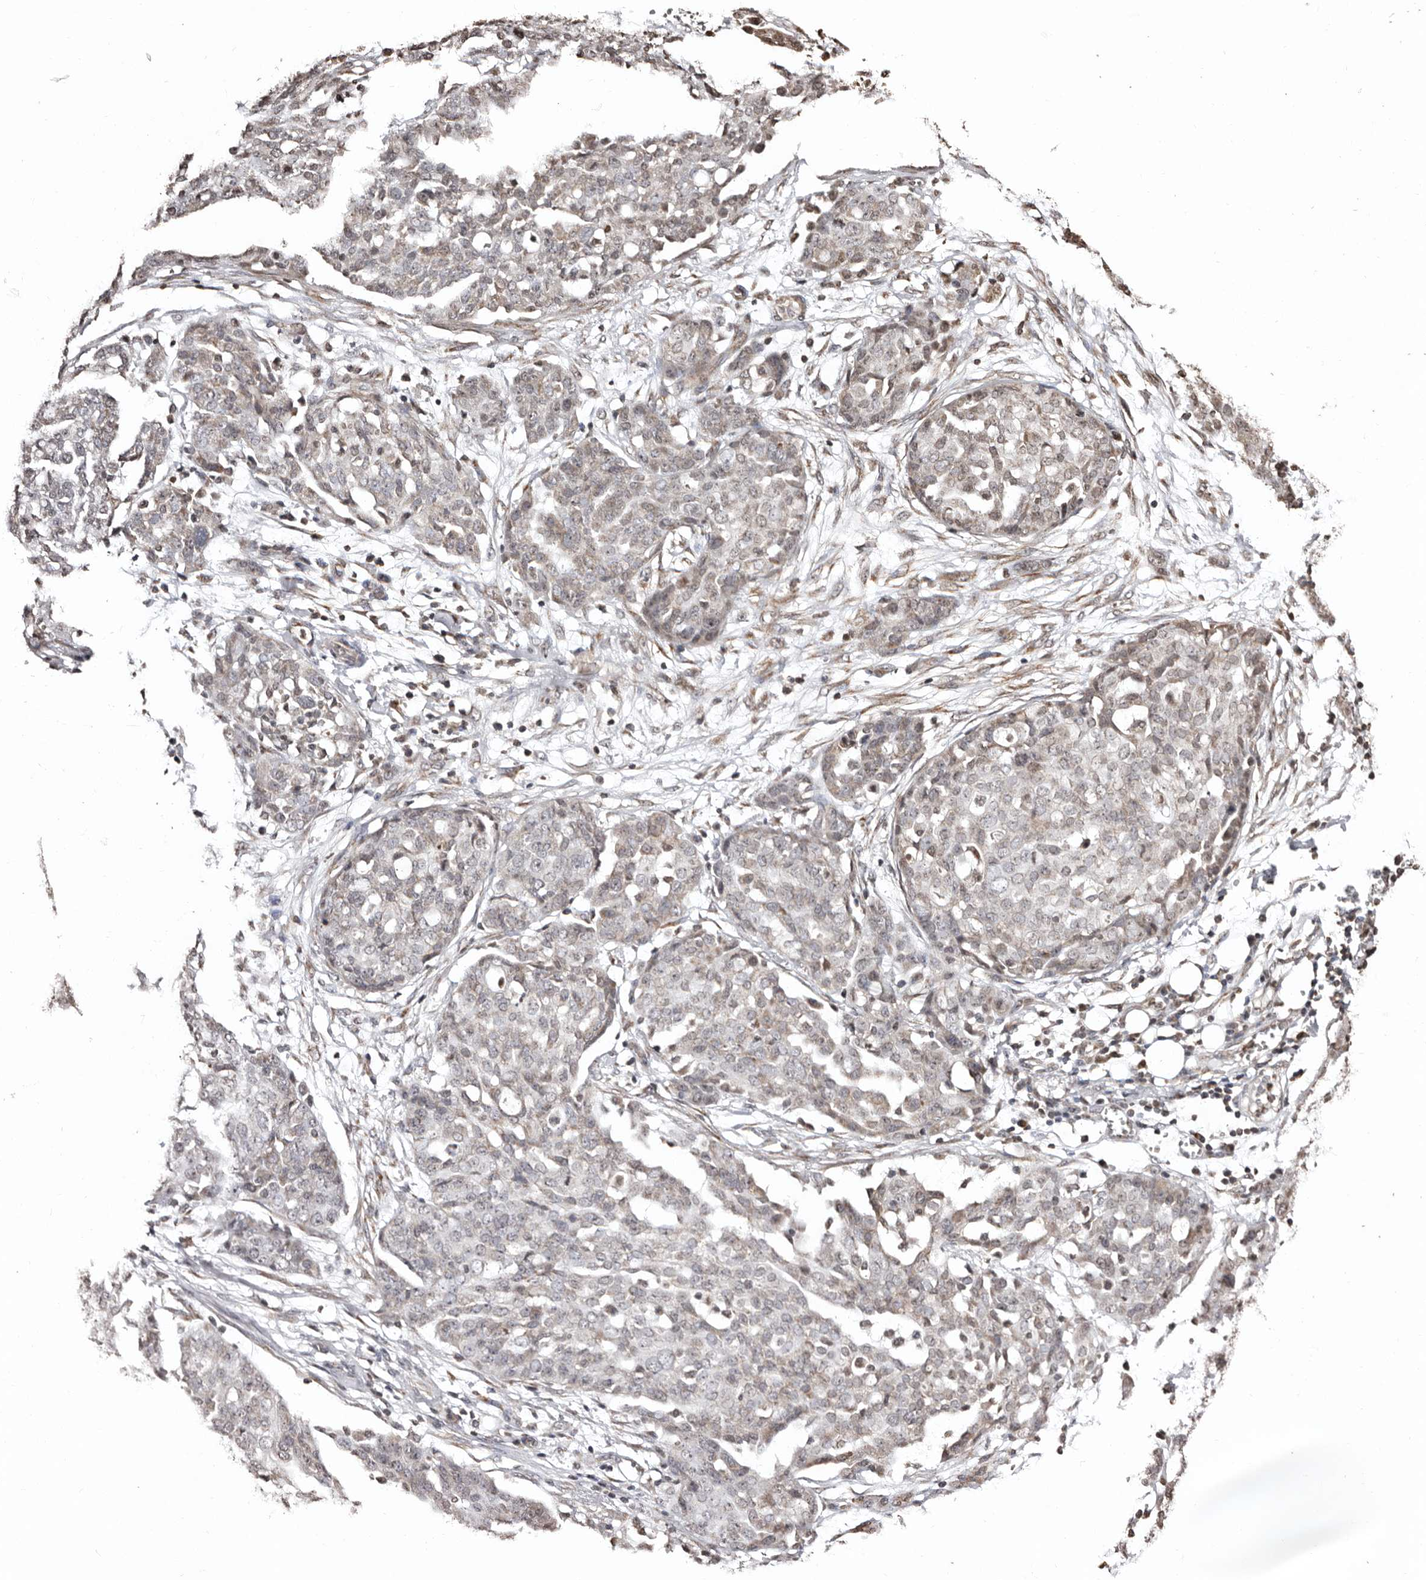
{"staining": {"intensity": "weak", "quantity": "<25%", "location": "nuclear"}, "tissue": "ovarian cancer", "cell_type": "Tumor cells", "image_type": "cancer", "snomed": [{"axis": "morphology", "description": "Cystadenocarcinoma, serous, NOS"}, {"axis": "topography", "description": "Soft tissue"}, {"axis": "topography", "description": "Ovary"}], "caption": "This is an IHC micrograph of human ovarian cancer. There is no staining in tumor cells.", "gene": "CCDC190", "patient": {"sex": "female", "age": 57}}